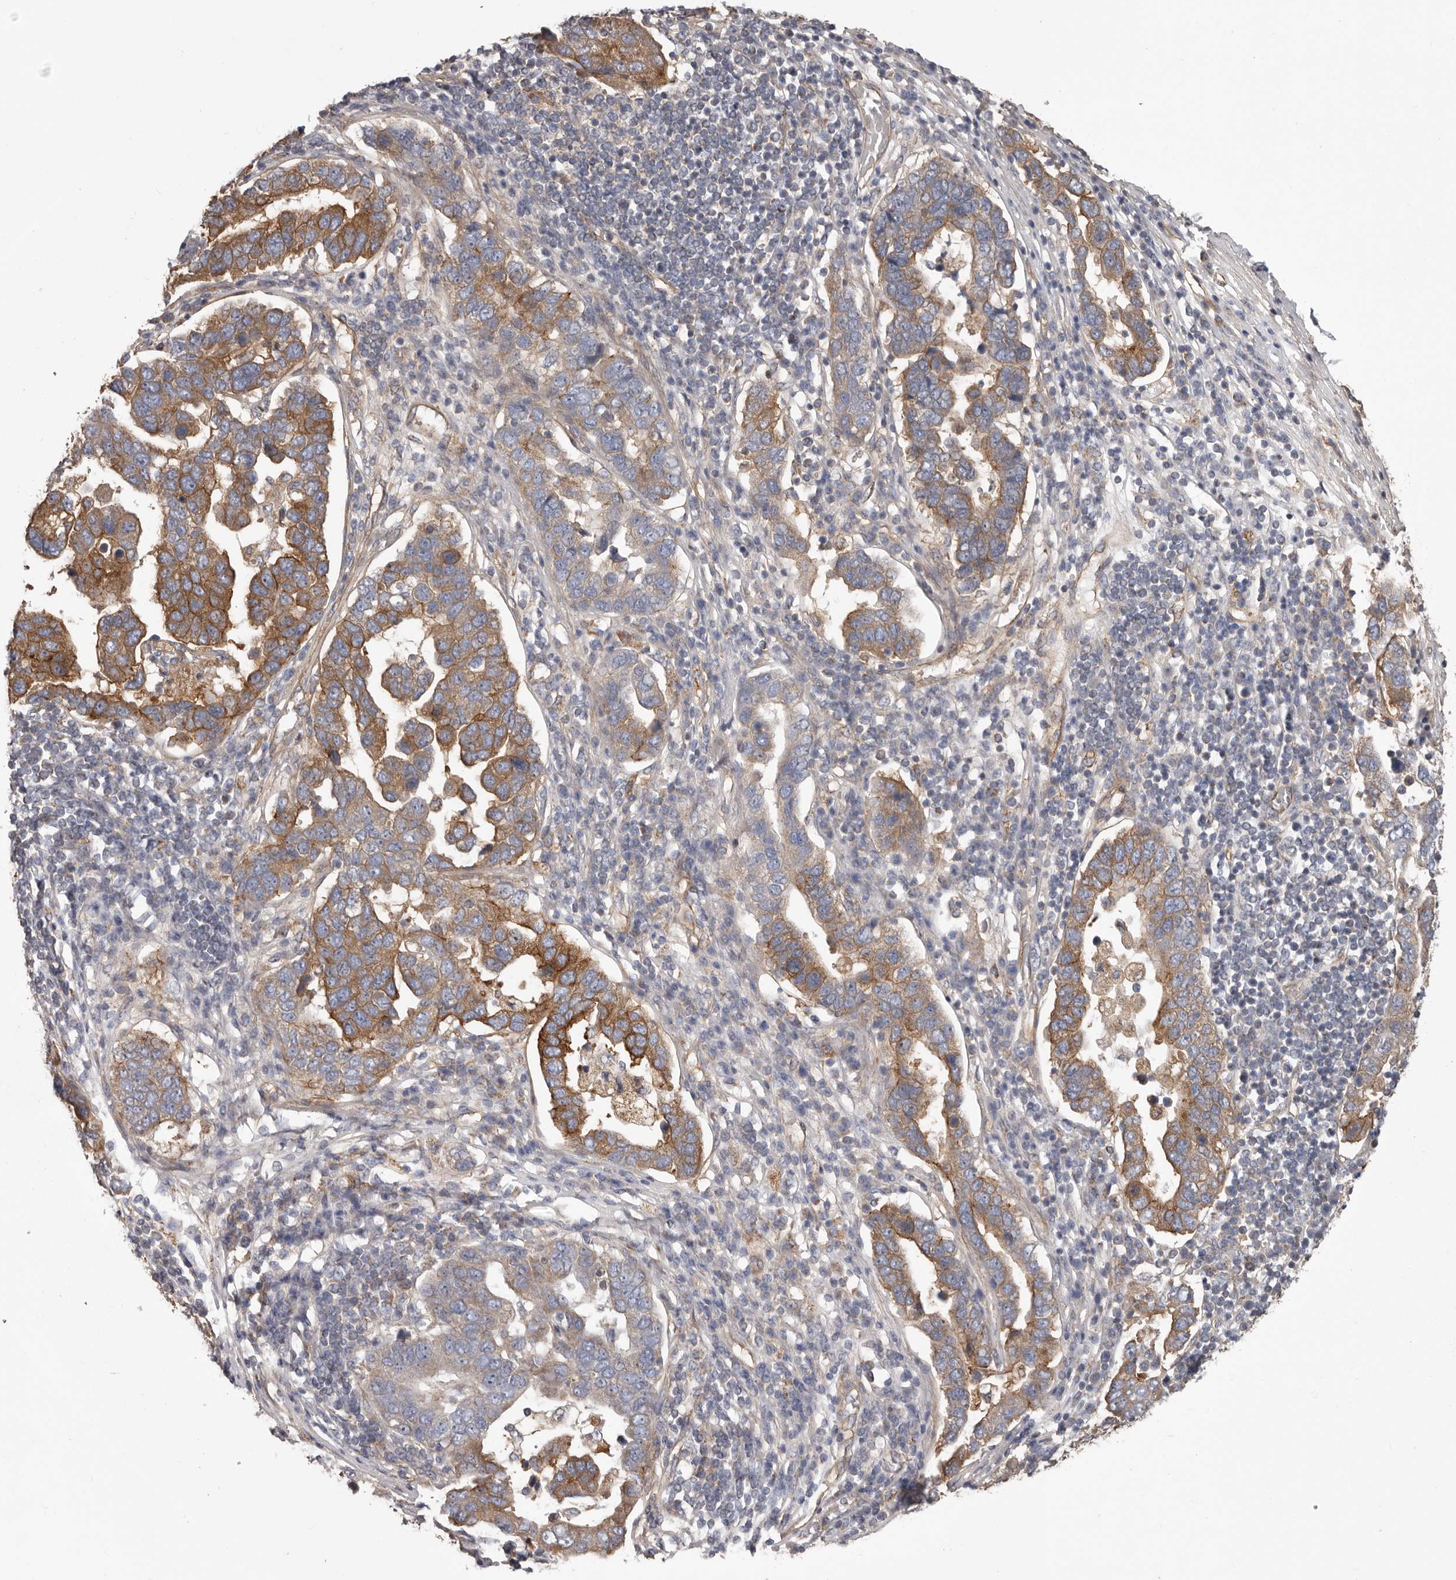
{"staining": {"intensity": "moderate", "quantity": ">75%", "location": "cytoplasmic/membranous"}, "tissue": "pancreatic cancer", "cell_type": "Tumor cells", "image_type": "cancer", "snomed": [{"axis": "morphology", "description": "Adenocarcinoma, NOS"}, {"axis": "topography", "description": "Pancreas"}], "caption": "DAB (3,3'-diaminobenzidine) immunohistochemical staining of human pancreatic cancer demonstrates moderate cytoplasmic/membranous protein expression in approximately >75% of tumor cells.", "gene": "ENAH", "patient": {"sex": "female", "age": 61}}